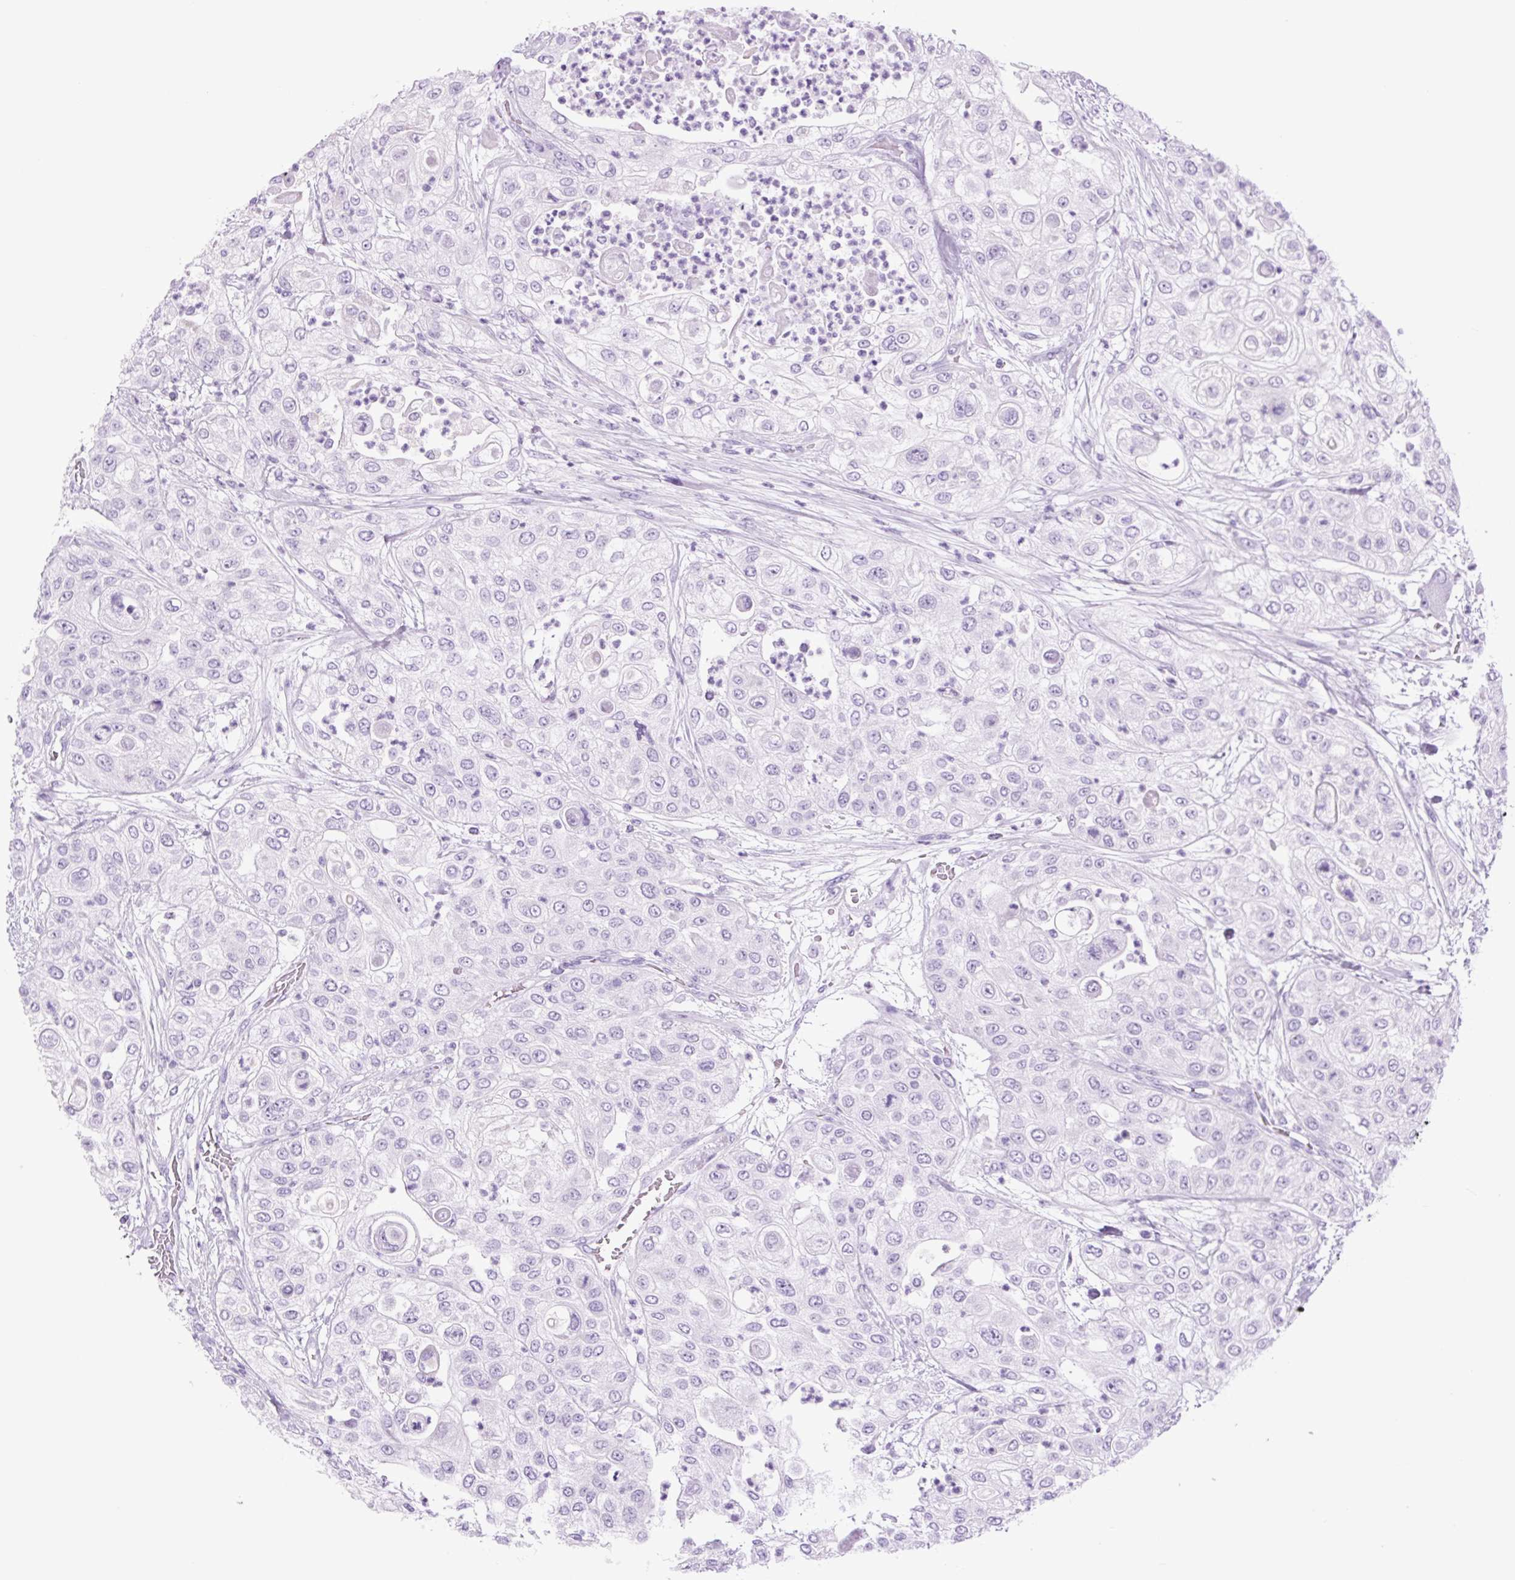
{"staining": {"intensity": "negative", "quantity": "none", "location": "none"}, "tissue": "urothelial cancer", "cell_type": "Tumor cells", "image_type": "cancer", "snomed": [{"axis": "morphology", "description": "Urothelial carcinoma, High grade"}, {"axis": "topography", "description": "Urinary bladder"}], "caption": "A high-resolution histopathology image shows immunohistochemistry staining of high-grade urothelial carcinoma, which shows no significant positivity in tumor cells.", "gene": "TFF2", "patient": {"sex": "female", "age": 79}}